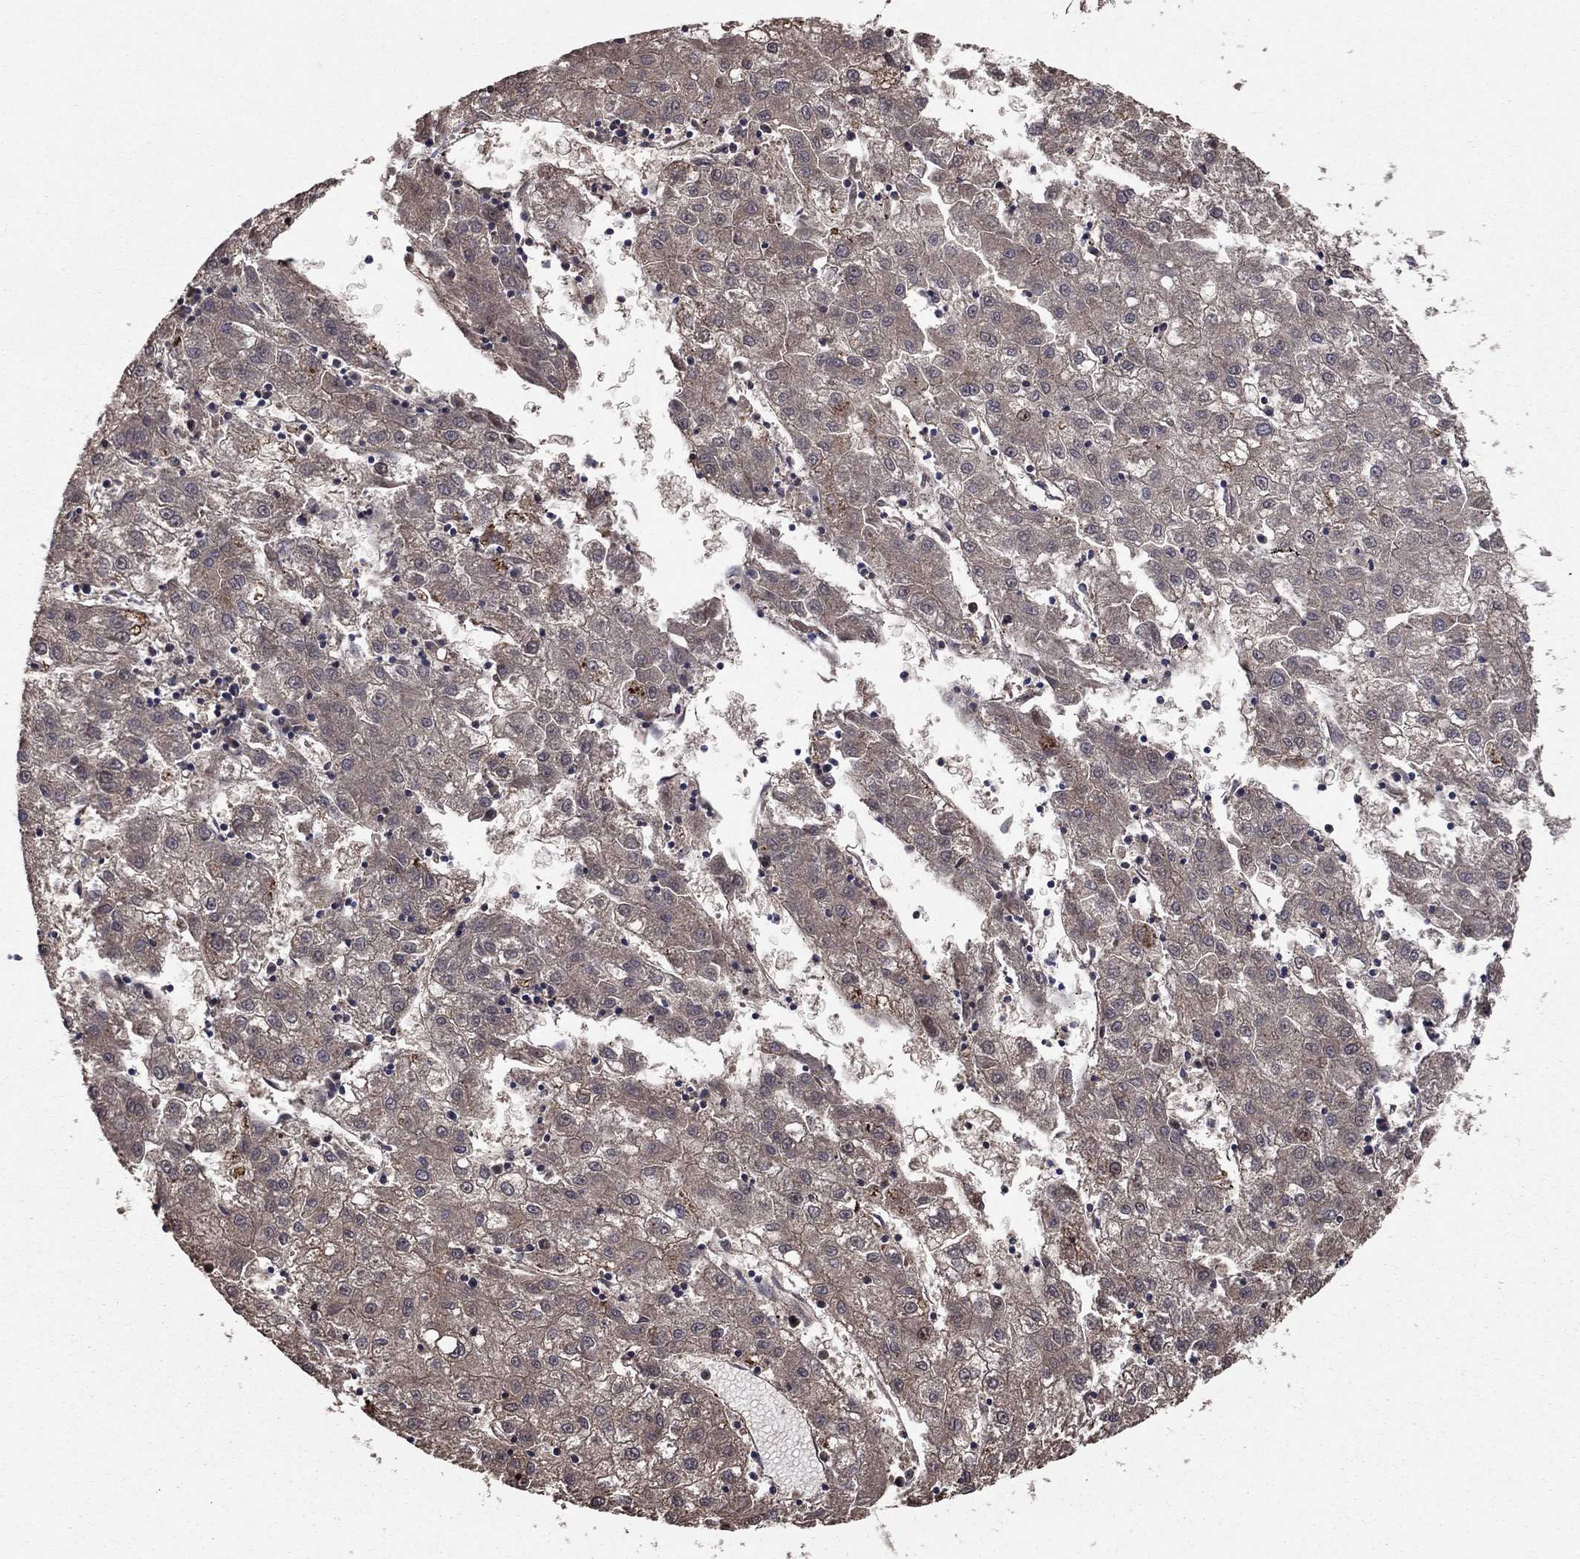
{"staining": {"intensity": "negative", "quantity": "none", "location": "none"}, "tissue": "liver cancer", "cell_type": "Tumor cells", "image_type": "cancer", "snomed": [{"axis": "morphology", "description": "Carcinoma, Hepatocellular, NOS"}, {"axis": "topography", "description": "Liver"}], "caption": "Tumor cells are negative for protein expression in human hepatocellular carcinoma (liver).", "gene": "BABAM2", "patient": {"sex": "male", "age": 72}}